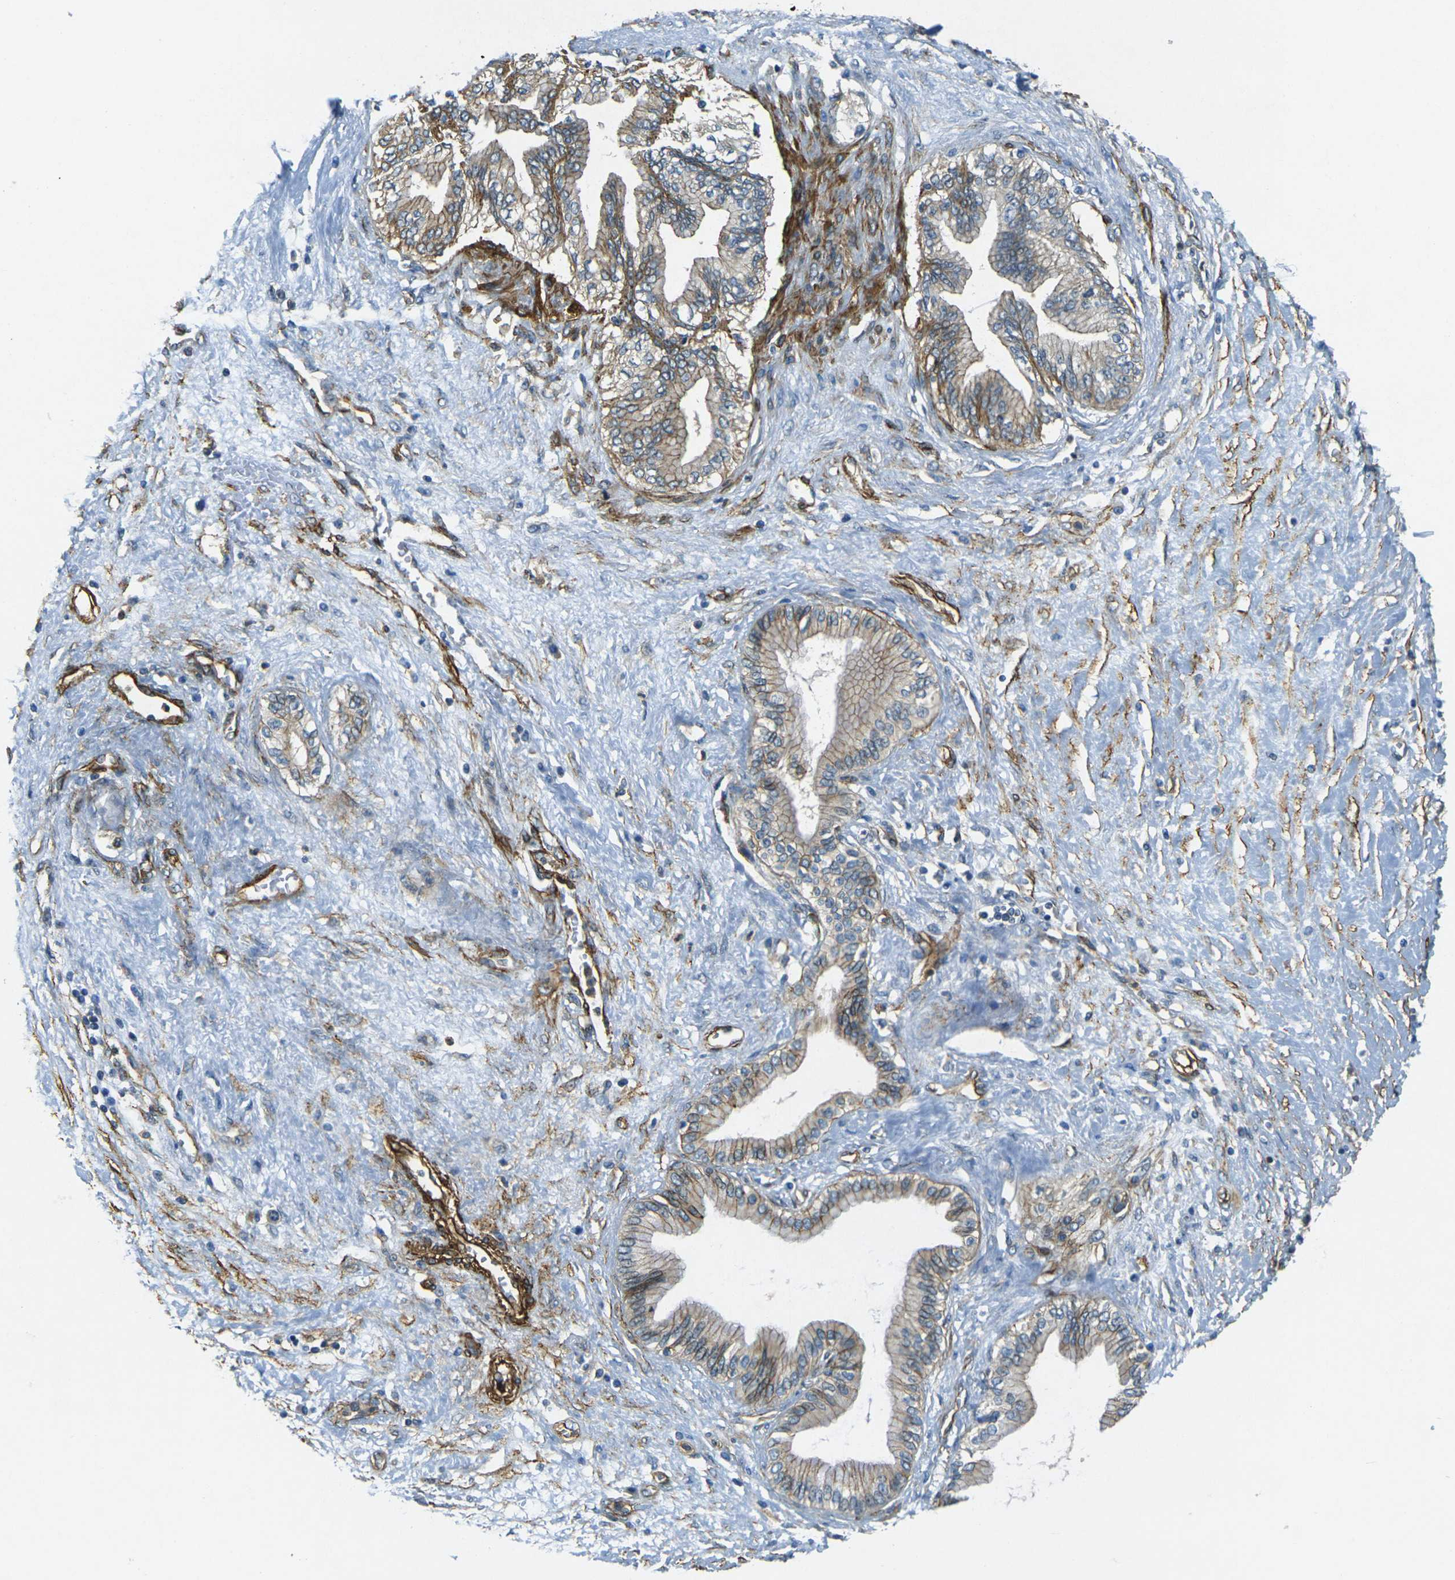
{"staining": {"intensity": "weak", "quantity": "25%-75%", "location": "cytoplasmic/membranous"}, "tissue": "pancreatic cancer", "cell_type": "Tumor cells", "image_type": "cancer", "snomed": [{"axis": "morphology", "description": "Adenocarcinoma, NOS"}, {"axis": "topography", "description": "Pancreas"}], "caption": "IHC (DAB) staining of human pancreatic adenocarcinoma shows weak cytoplasmic/membranous protein staining in about 25%-75% of tumor cells.", "gene": "EPHA7", "patient": {"sex": "female", "age": 70}}